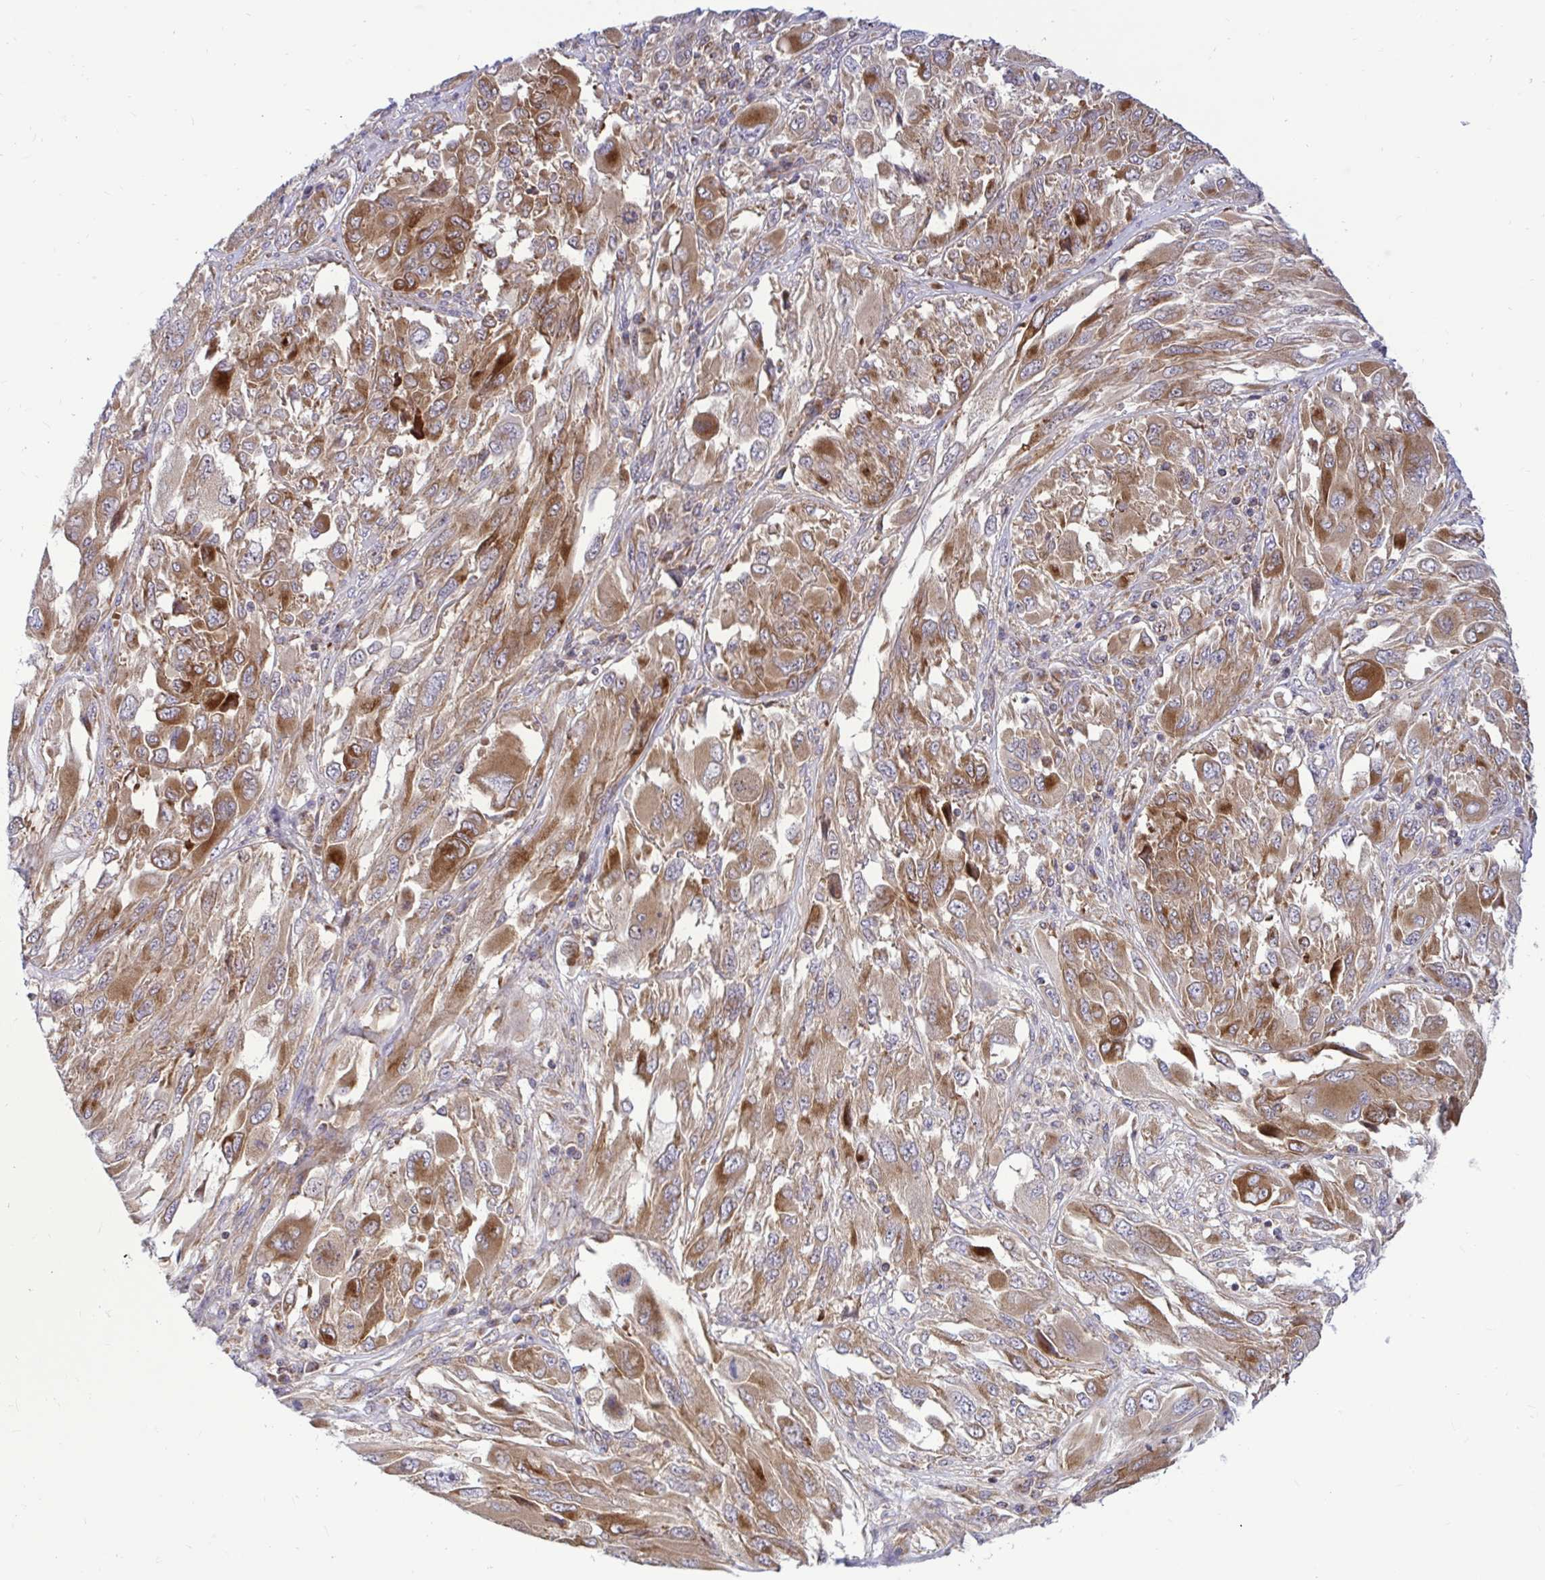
{"staining": {"intensity": "moderate", "quantity": ">75%", "location": "cytoplasmic/membranous"}, "tissue": "melanoma", "cell_type": "Tumor cells", "image_type": "cancer", "snomed": [{"axis": "morphology", "description": "Malignant melanoma, NOS"}, {"axis": "topography", "description": "Skin"}], "caption": "Protein expression analysis of malignant melanoma exhibits moderate cytoplasmic/membranous positivity in approximately >75% of tumor cells.", "gene": "VTI1B", "patient": {"sex": "female", "age": 91}}